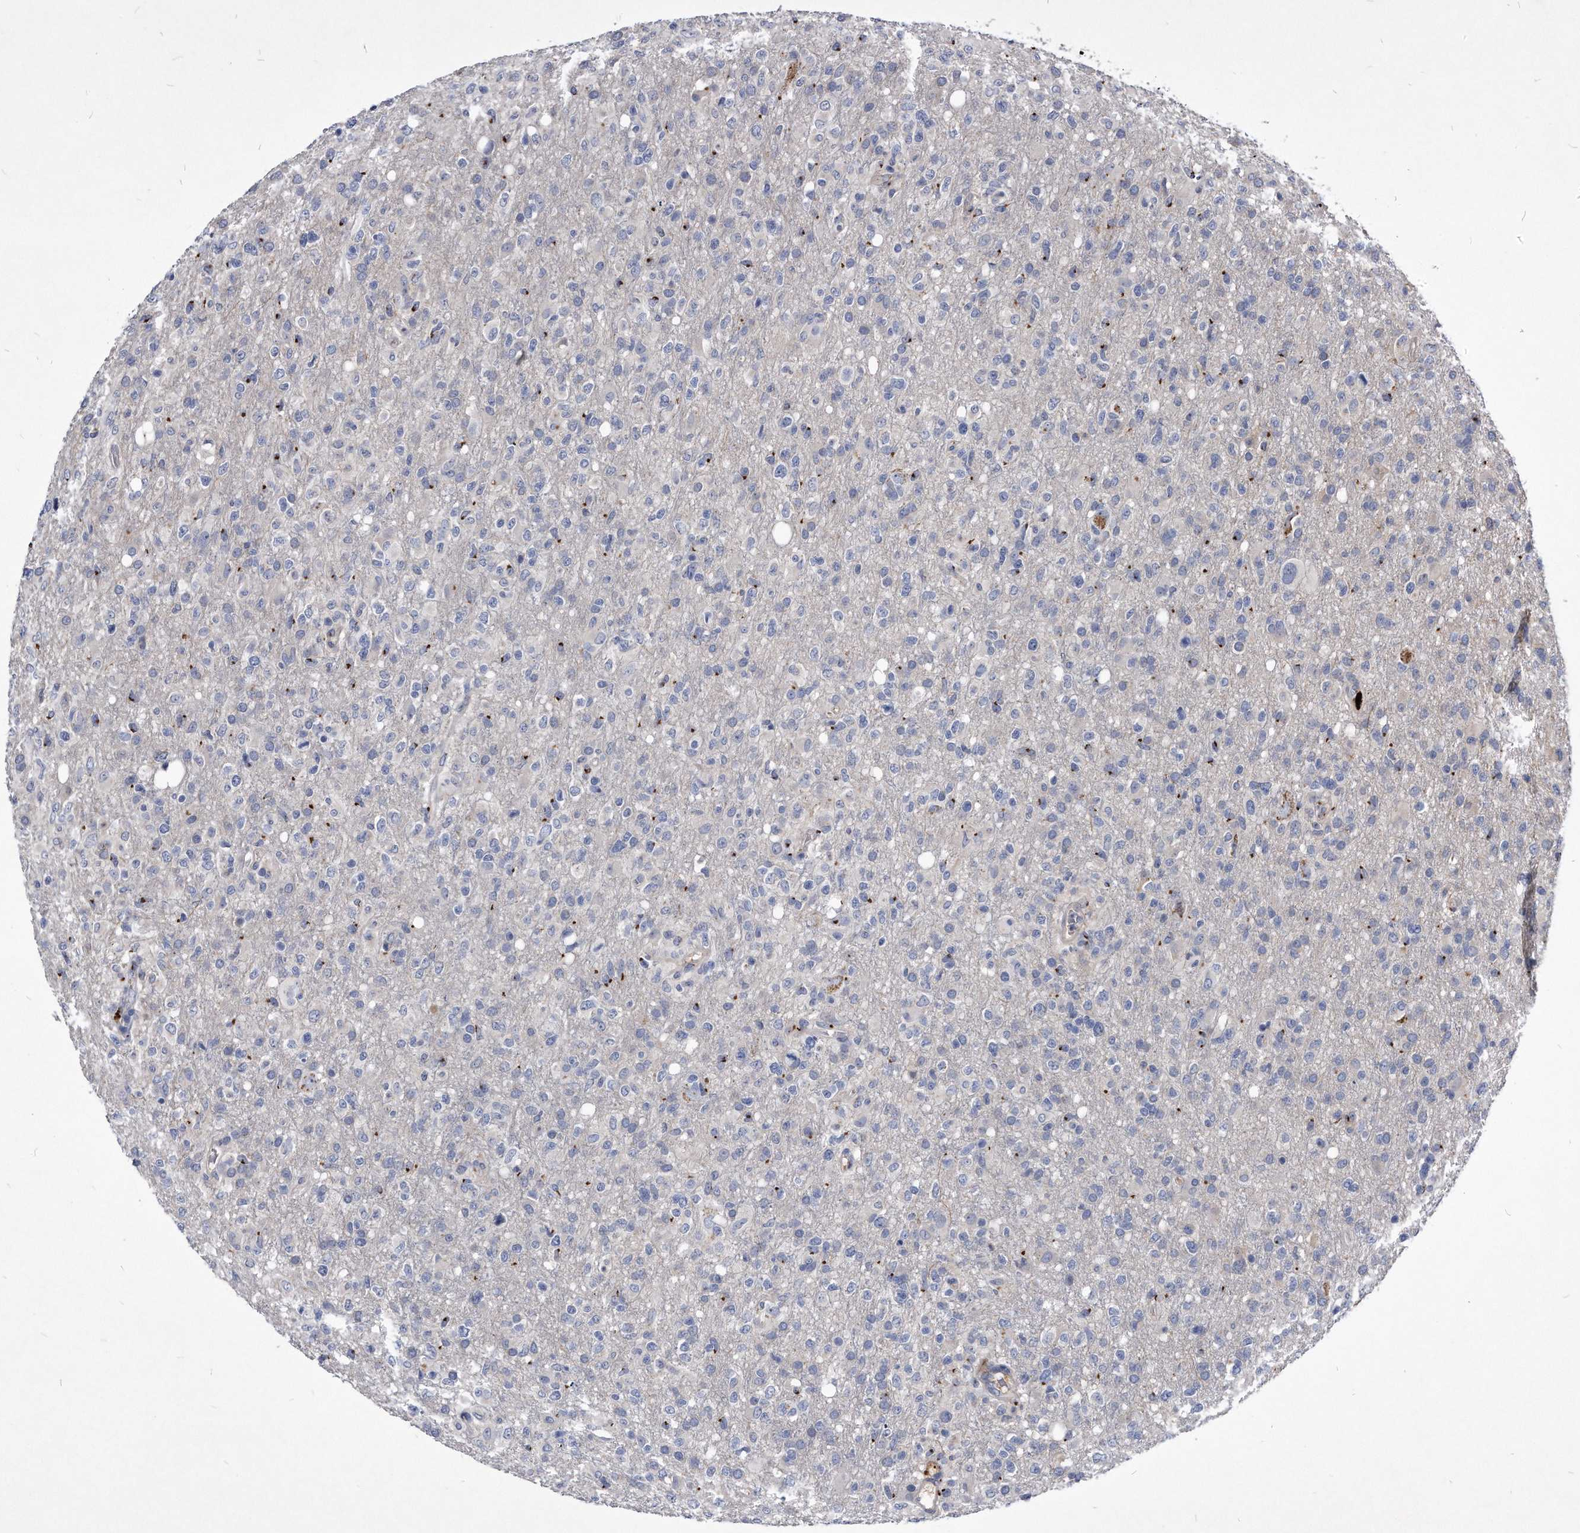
{"staining": {"intensity": "negative", "quantity": "none", "location": "none"}, "tissue": "glioma", "cell_type": "Tumor cells", "image_type": "cancer", "snomed": [{"axis": "morphology", "description": "Glioma, malignant, High grade"}, {"axis": "topography", "description": "Brain"}], "caption": "Glioma was stained to show a protein in brown. There is no significant positivity in tumor cells.", "gene": "MGAT4A", "patient": {"sex": "female", "age": 57}}